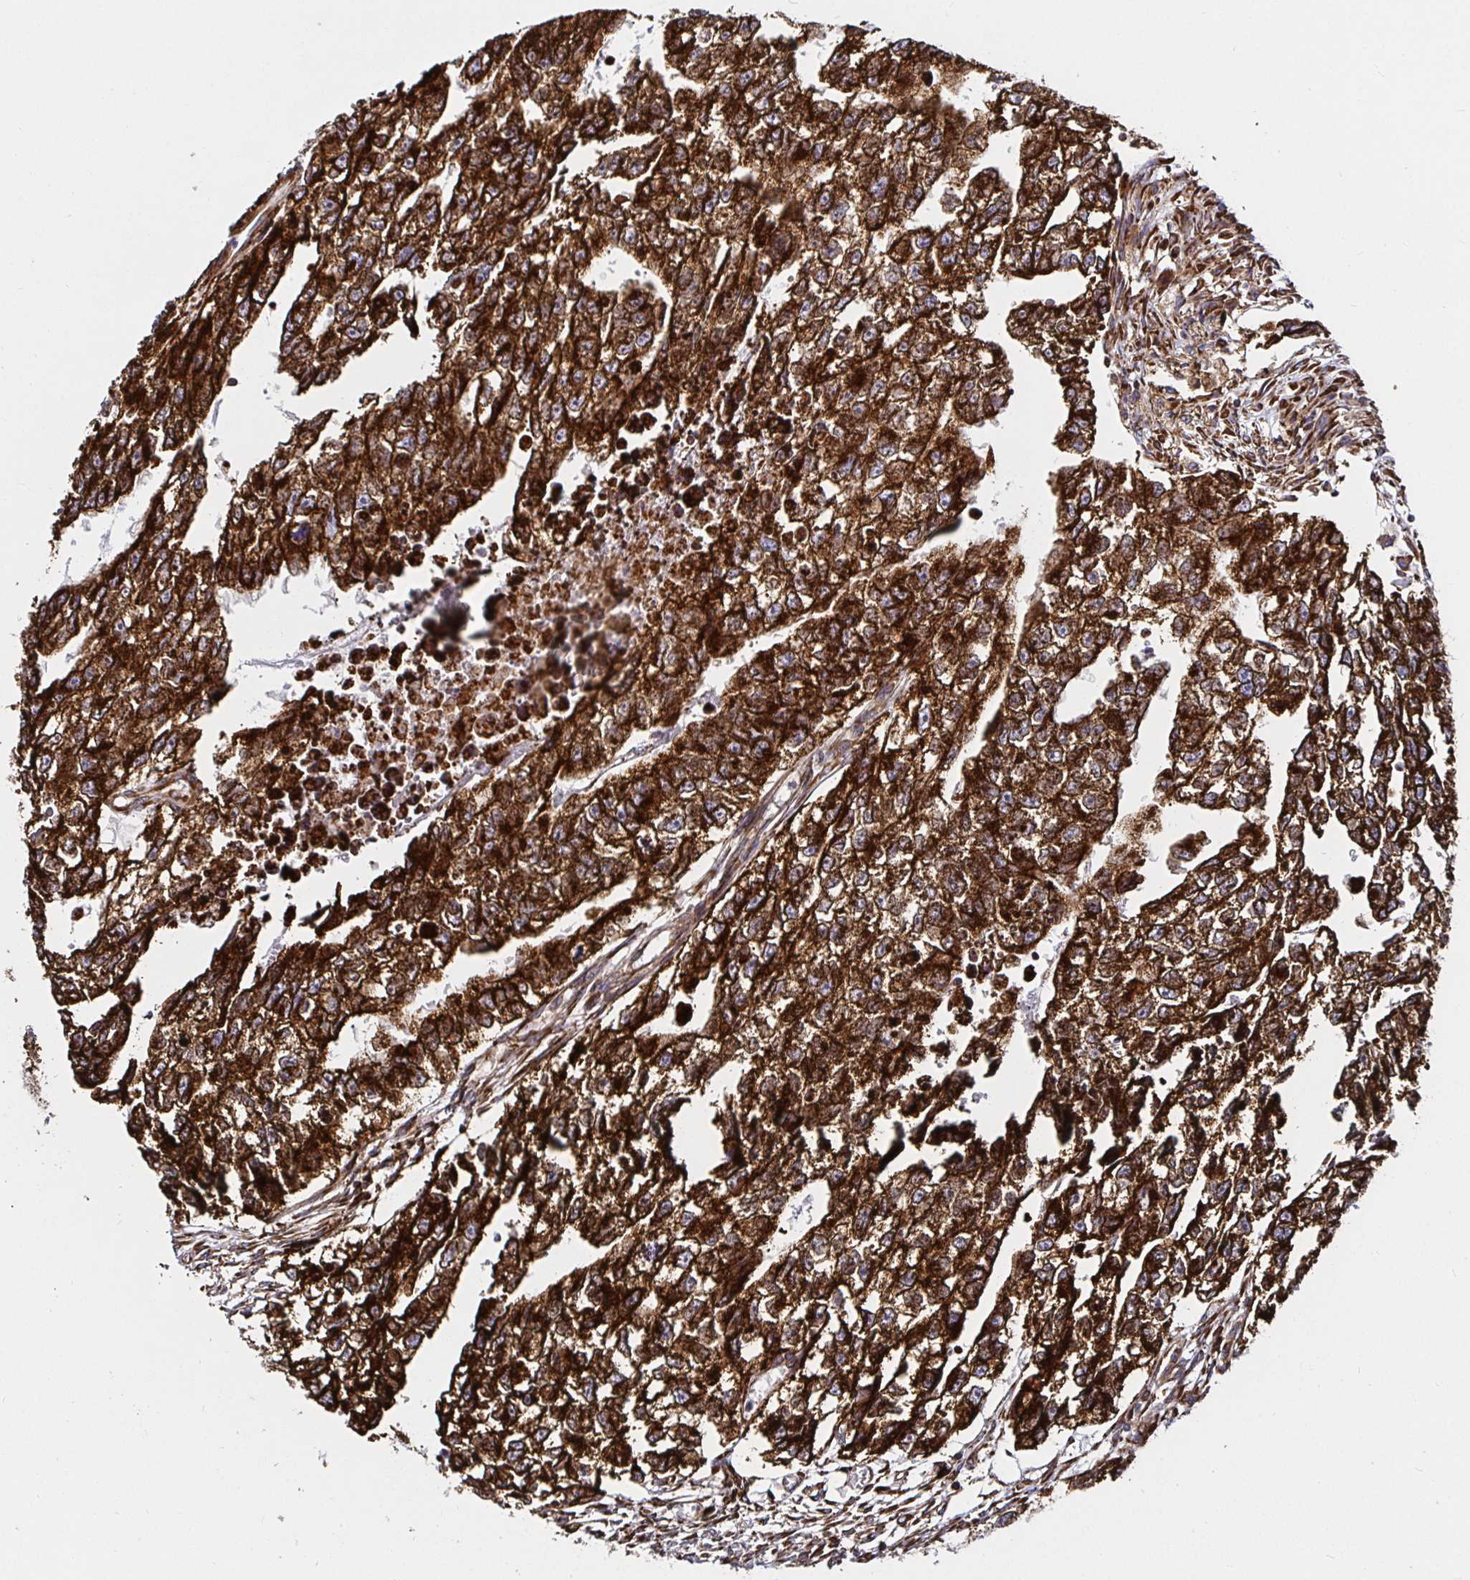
{"staining": {"intensity": "strong", "quantity": ">75%", "location": "cytoplasmic/membranous"}, "tissue": "testis cancer", "cell_type": "Tumor cells", "image_type": "cancer", "snomed": [{"axis": "morphology", "description": "Carcinoma, Embryonal, NOS"}, {"axis": "morphology", "description": "Teratoma, malignant, NOS"}, {"axis": "topography", "description": "Testis"}], "caption": "Protein analysis of testis cancer (embryonal carcinoma) tissue displays strong cytoplasmic/membranous expression in about >75% of tumor cells. (DAB (3,3'-diaminobenzidine) = brown stain, brightfield microscopy at high magnification).", "gene": "SMYD3", "patient": {"sex": "male", "age": 44}}